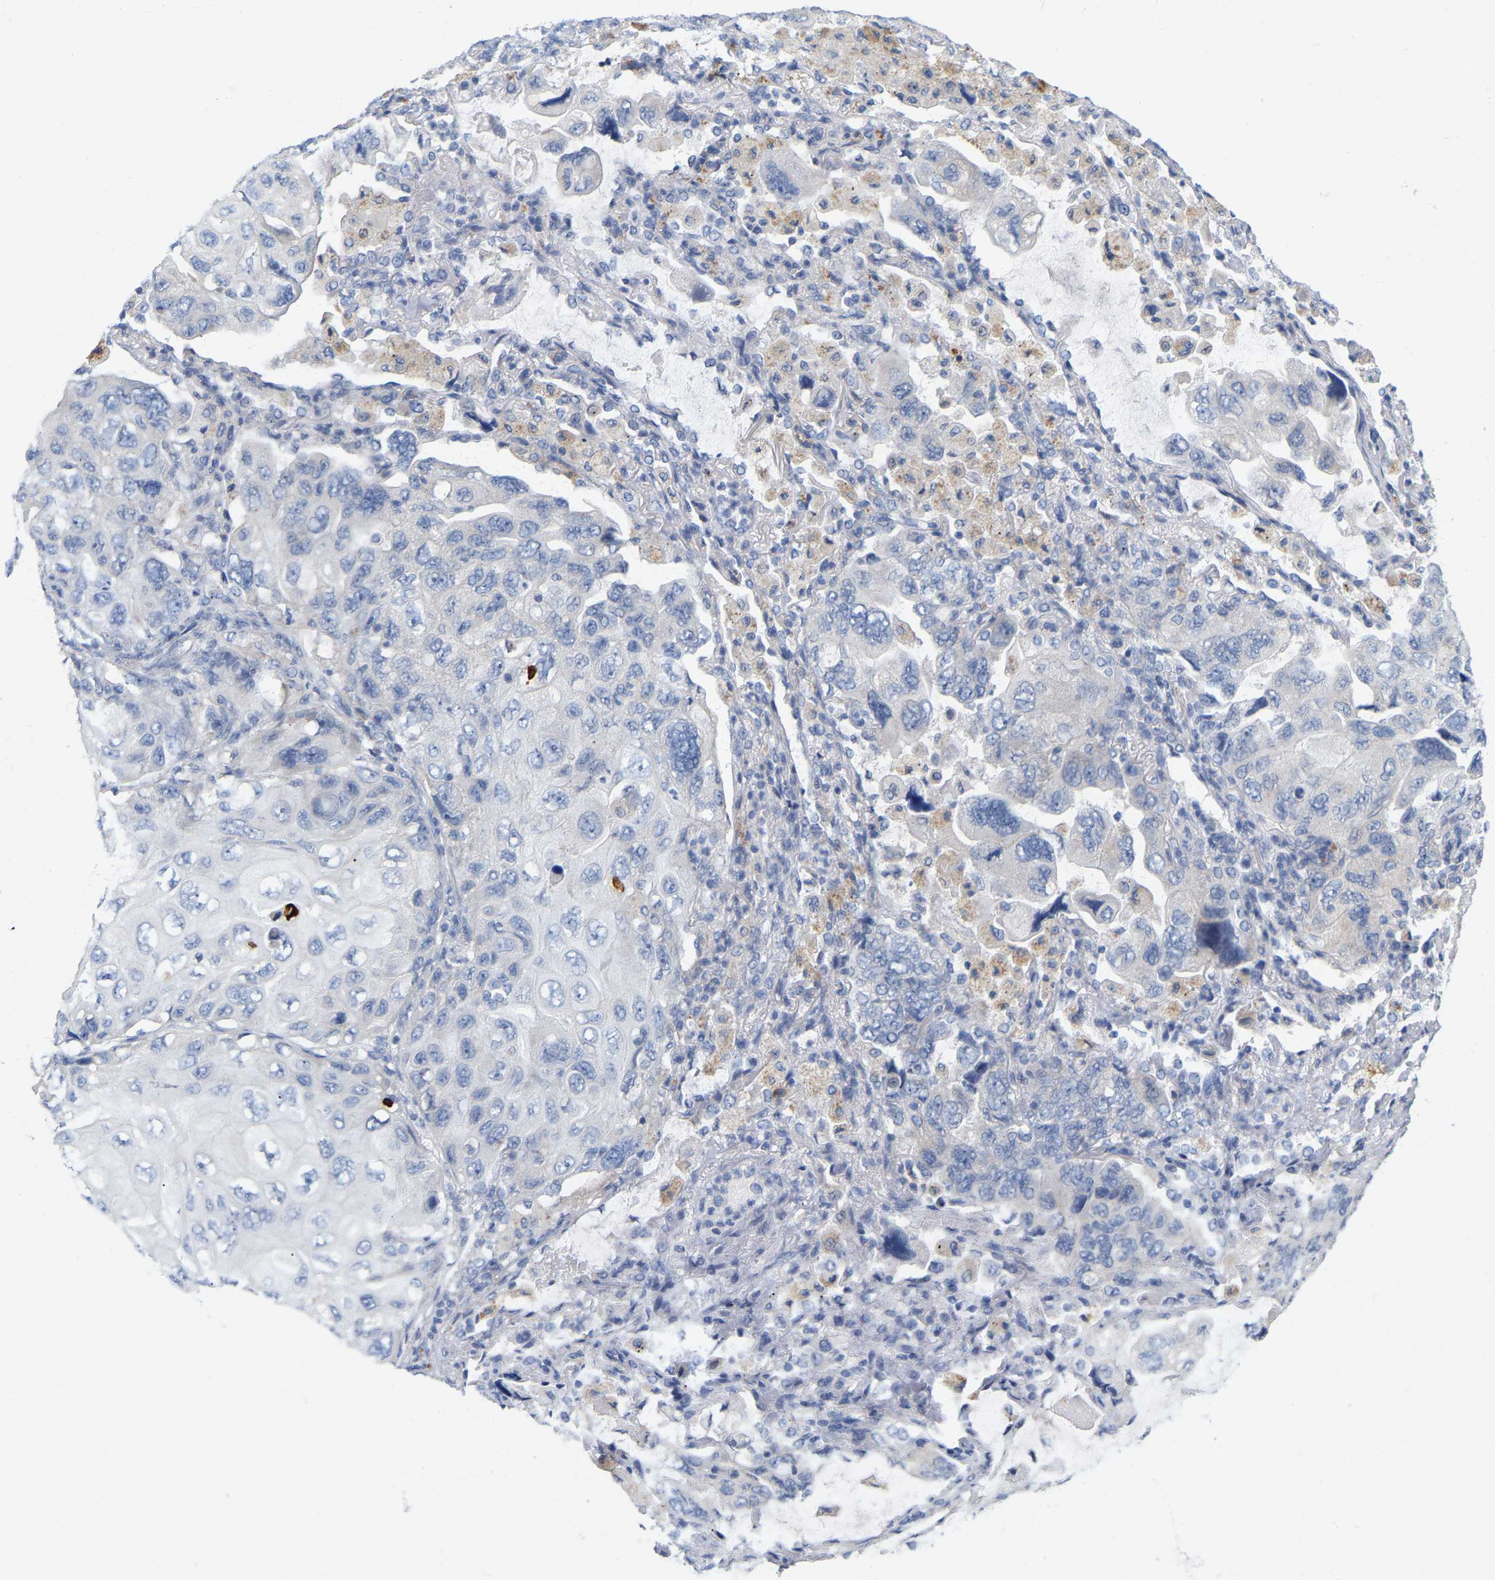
{"staining": {"intensity": "negative", "quantity": "none", "location": "none"}, "tissue": "lung cancer", "cell_type": "Tumor cells", "image_type": "cancer", "snomed": [{"axis": "morphology", "description": "Squamous cell carcinoma, NOS"}, {"axis": "topography", "description": "Lung"}], "caption": "DAB (3,3'-diaminobenzidine) immunohistochemical staining of lung cancer (squamous cell carcinoma) shows no significant staining in tumor cells.", "gene": "WIPI2", "patient": {"sex": "female", "age": 73}}